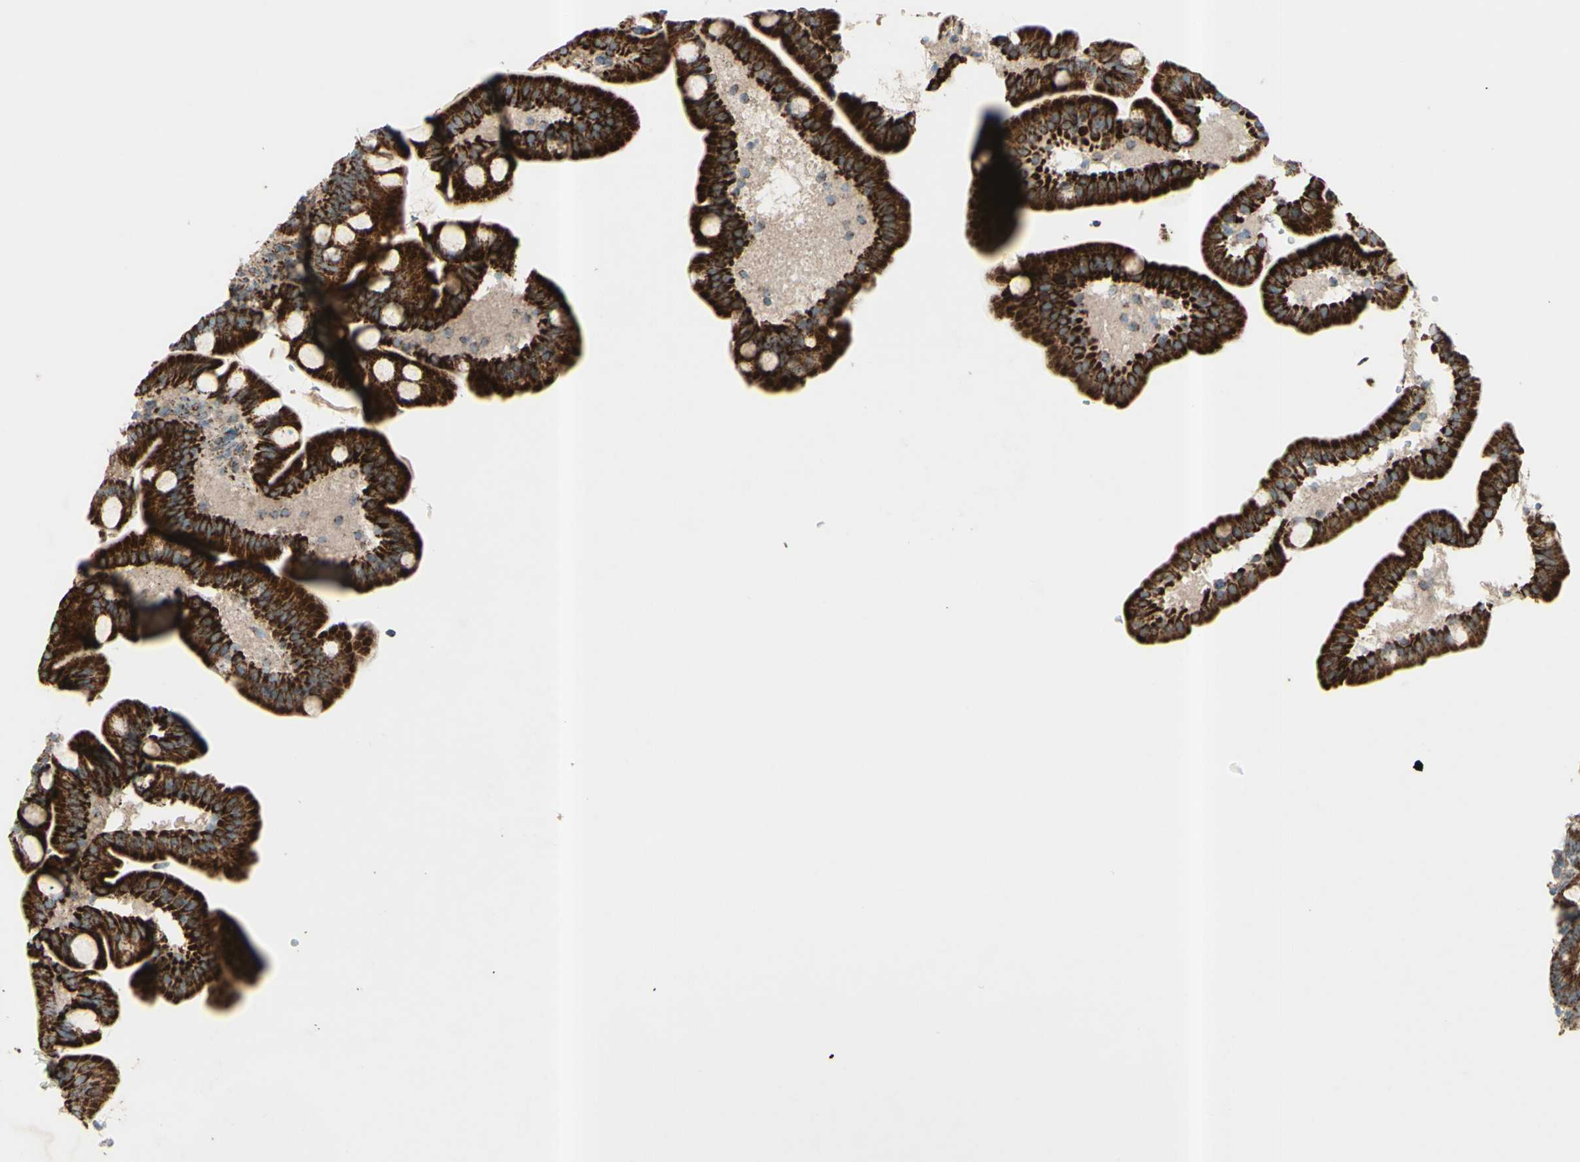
{"staining": {"intensity": "strong", "quantity": ">75%", "location": "cytoplasmic/membranous"}, "tissue": "duodenum", "cell_type": "Glandular cells", "image_type": "normal", "snomed": [{"axis": "morphology", "description": "Normal tissue, NOS"}, {"axis": "topography", "description": "Duodenum"}], "caption": "Protein staining of normal duodenum displays strong cytoplasmic/membranous staining in about >75% of glandular cells. The staining was performed using DAB (3,3'-diaminobenzidine), with brown indicating positive protein expression. Nuclei are stained blue with hematoxylin.", "gene": "RHOT1", "patient": {"sex": "male", "age": 54}}